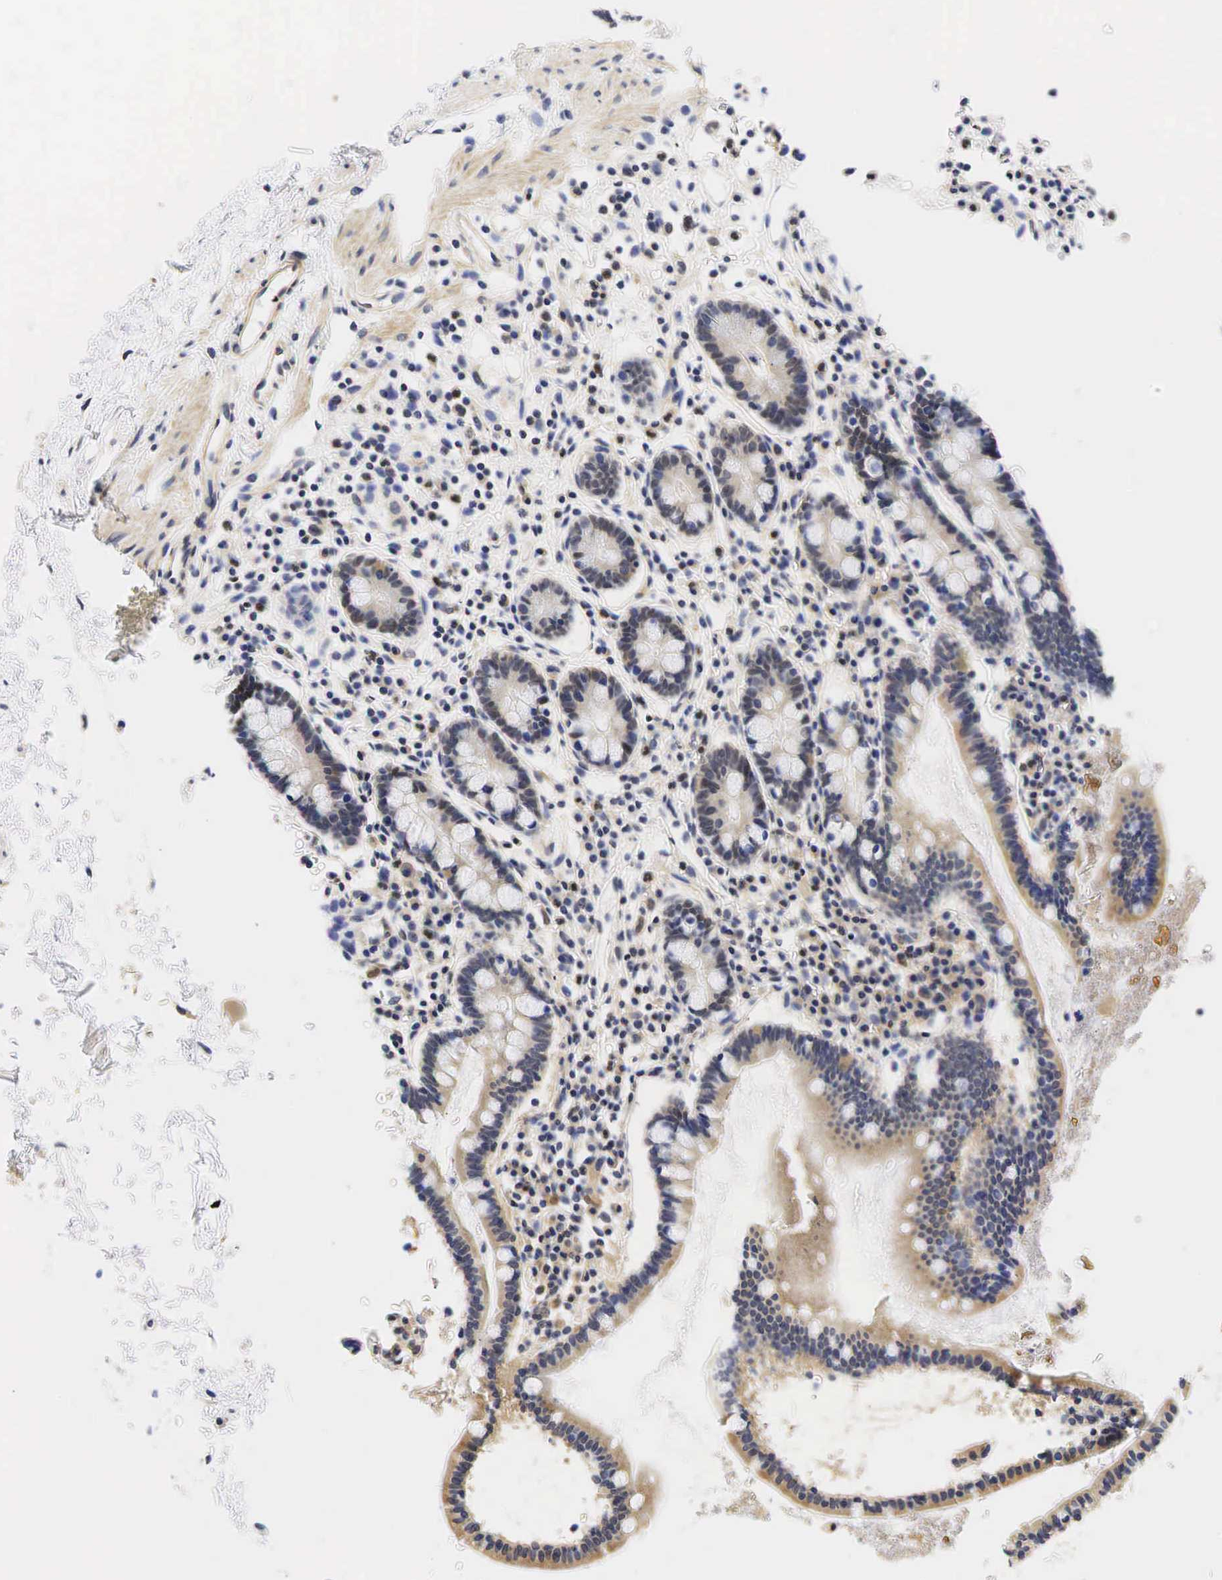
{"staining": {"intensity": "moderate", "quantity": "25%-75%", "location": "cytoplasmic/membranous"}, "tissue": "small intestine", "cell_type": "Glandular cells", "image_type": "normal", "snomed": [{"axis": "morphology", "description": "Normal tissue, NOS"}, {"axis": "topography", "description": "Small intestine"}], "caption": "Immunohistochemistry (IHC) histopathology image of benign human small intestine stained for a protein (brown), which demonstrates medium levels of moderate cytoplasmic/membranous expression in about 25%-75% of glandular cells.", "gene": "CCND1", "patient": {"sex": "female", "age": 37}}